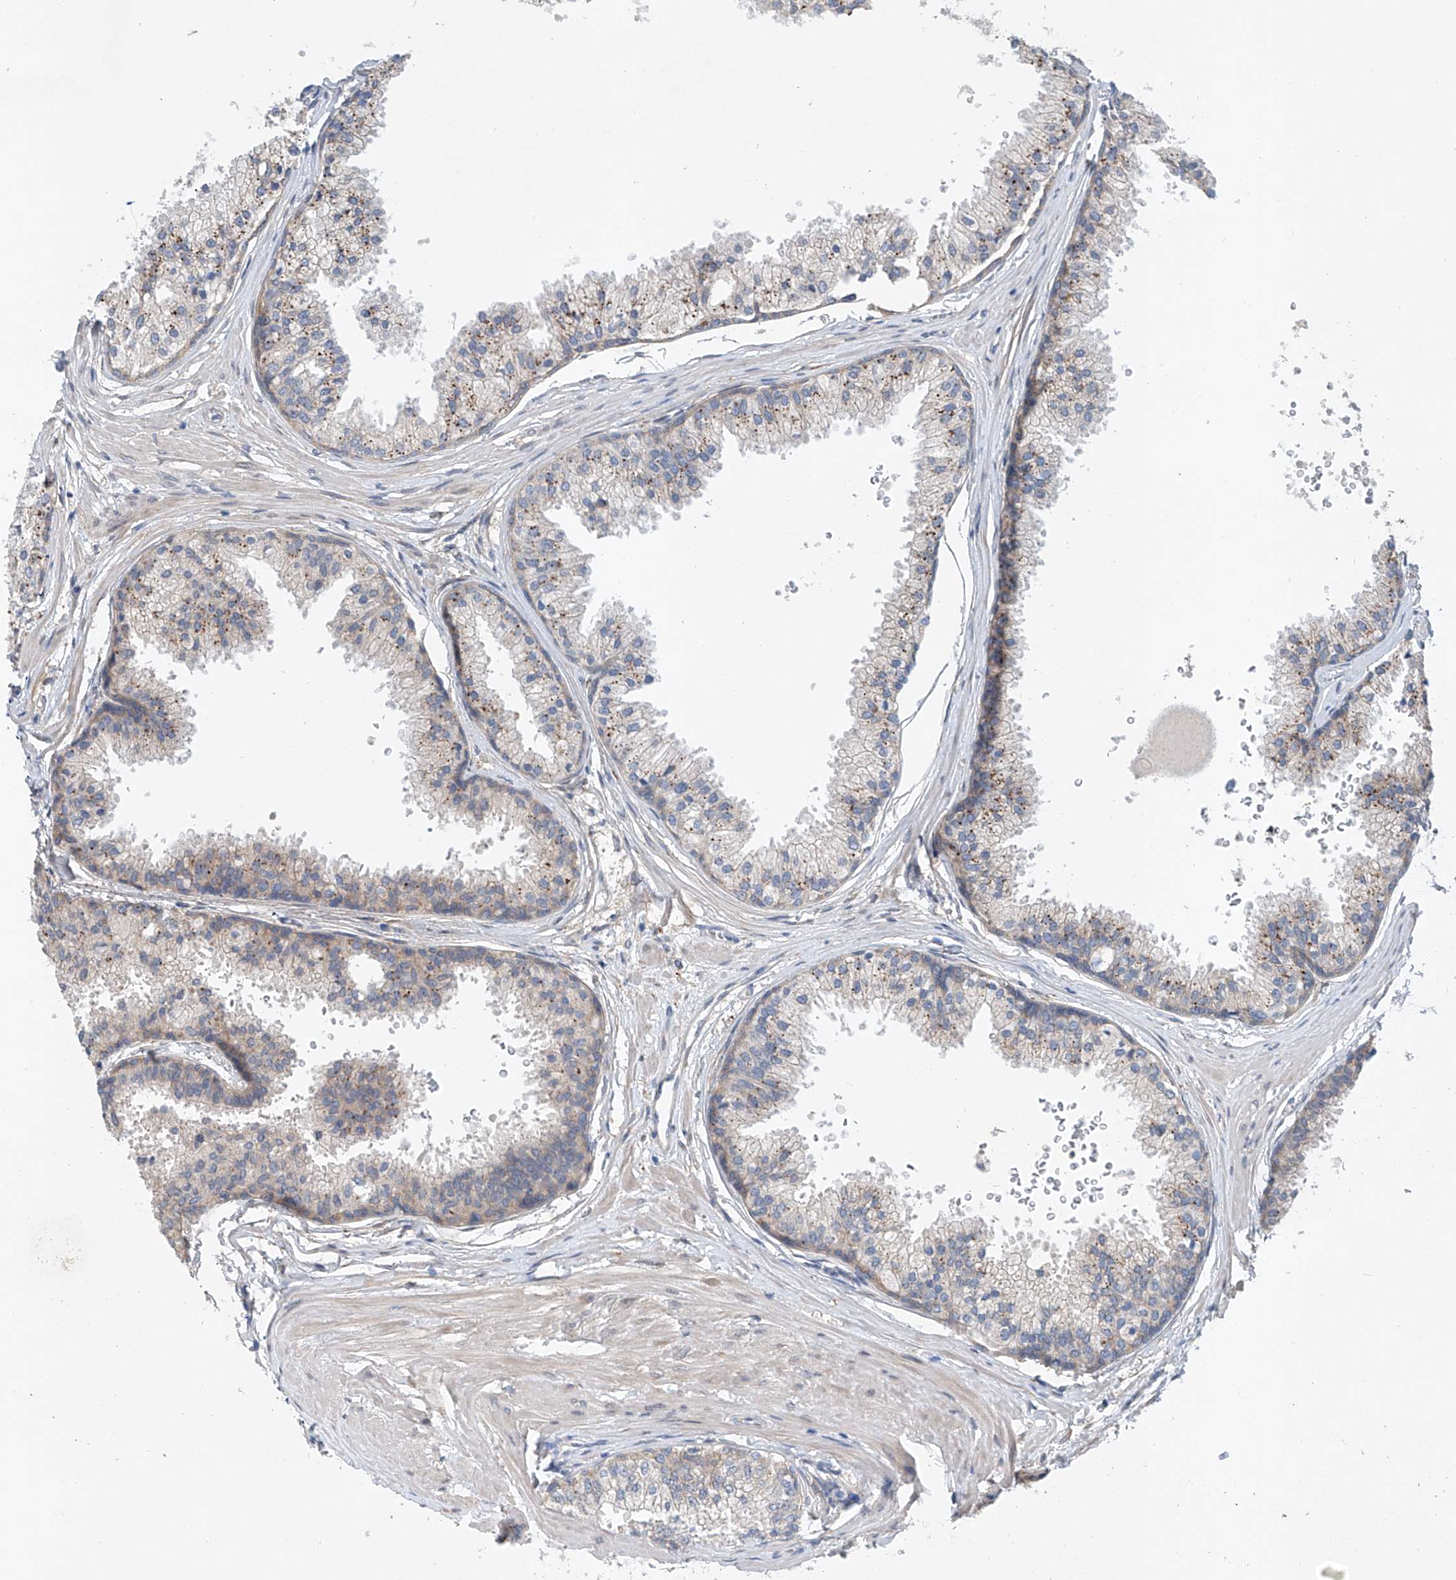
{"staining": {"intensity": "weak", "quantity": ">75%", "location": "cytoplasmic/membranous"}, "tissue": "prostate", "cell_type": "Glandular cells", "image_type": "normal", "snomed": [{"axis": "morphology", "description": "Normal tissue, NOS"}, {"axis": "topography", "description": "Prostate"}], "caption": "A histopathology image showing weak cytoplasmic/membranous positivity in approximately >75% of glandular cells in benign prostate, as visualized by brown immunohistochemical staining.", "gene": "CEP85L", "patient": {"sex": "male", "age": 48}}